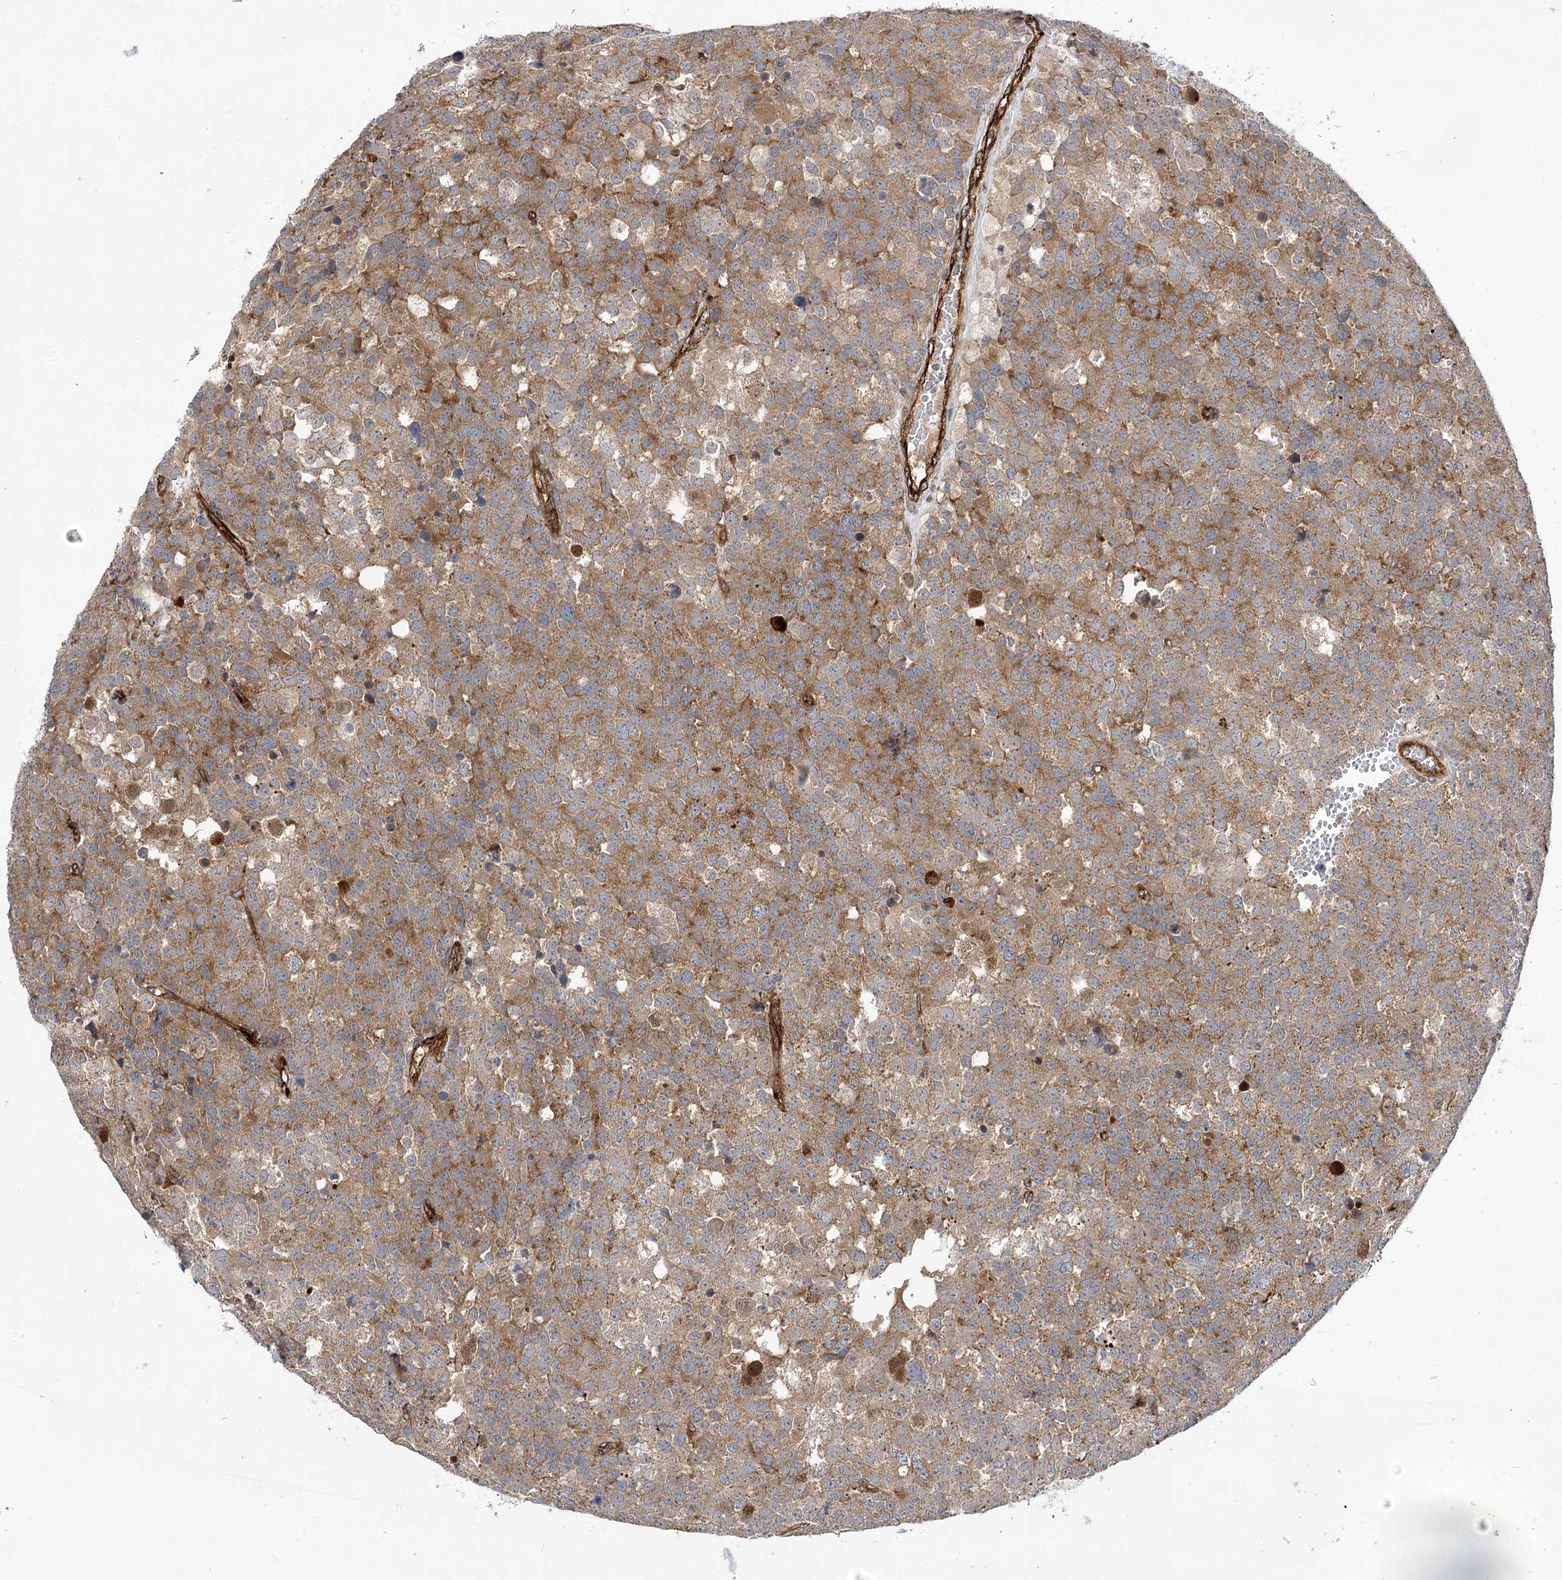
{"staining": {"intensity": "moderate", "quantity": ">75%", "location": "cytoplasmic/membranous"}, "tissue": "testis cancer", "cell_type": "Tumor cells", "image_type": "cancer", "snomed": [{"axis": "morphology", "description": "Seminoma, NOS"}, {"axis": "topography", "description": "Testis"}], "caption": "Moderate cytoplasmic/membranous protein staining is seen in about >75% of tumor cells in testis cancer (seminoma). Ihc stains the protein of interest in brown and the nuclei are stained blue.", "gene": "ARHGAP31", "patient": {"sex": "male", "age": 71}}